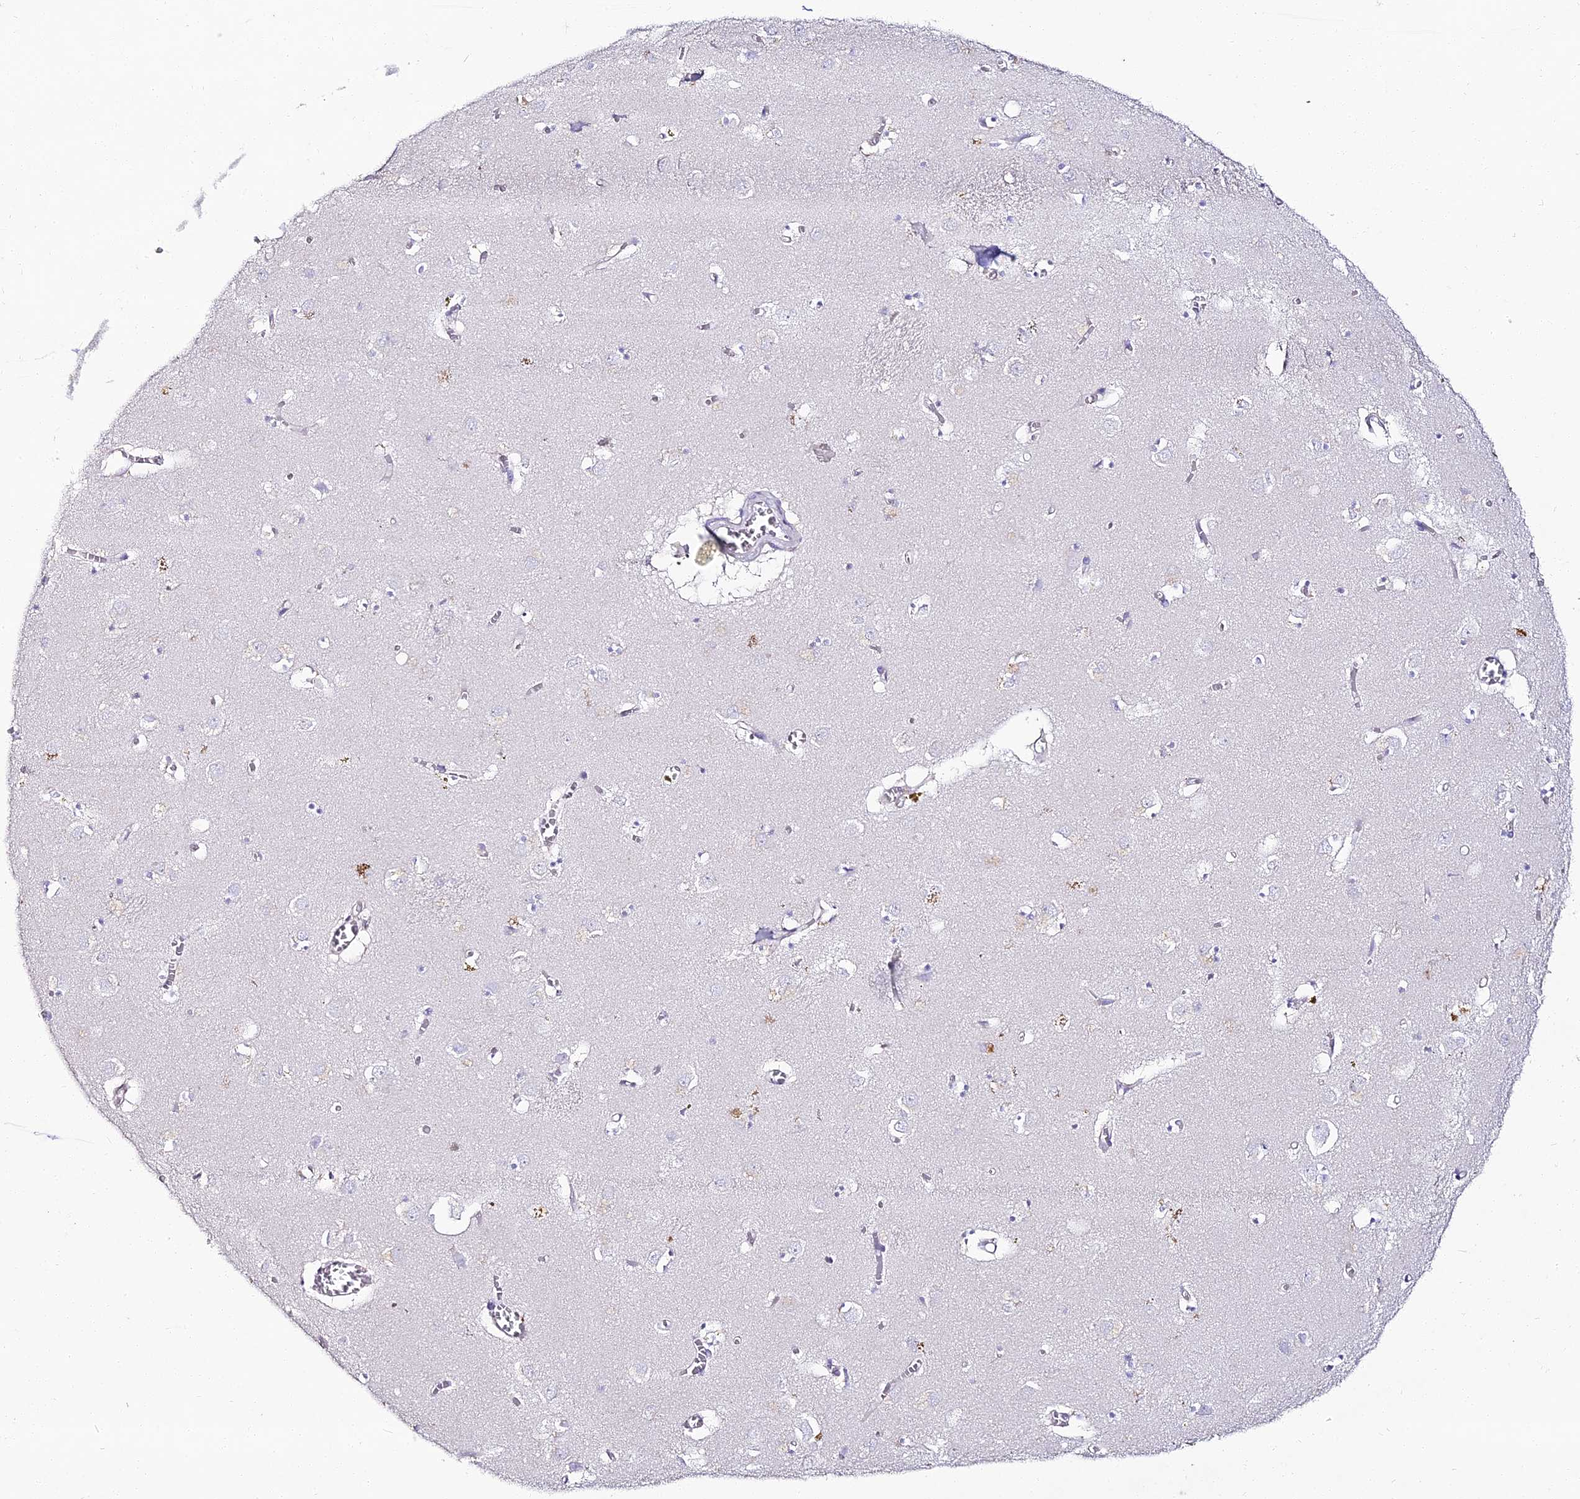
{"staining": {"intensity": "negative", "quantity": "none", "location": "none"}, "tissue": "caudate", "cell_type": "Glial cells", "image_type": "normal", "snomed": [{"axis": "morphology", "description": "Normal tissue, NOS"}, {"axis": "topography", "description": "Lateral ventricle wall"}], "caption": "This is an immunohistochemistry micrograph of unremarkable human caudate. There is no staining in glial cells.", "gene": "ALPG", "patient": {"sex": "male", "age": 70}}